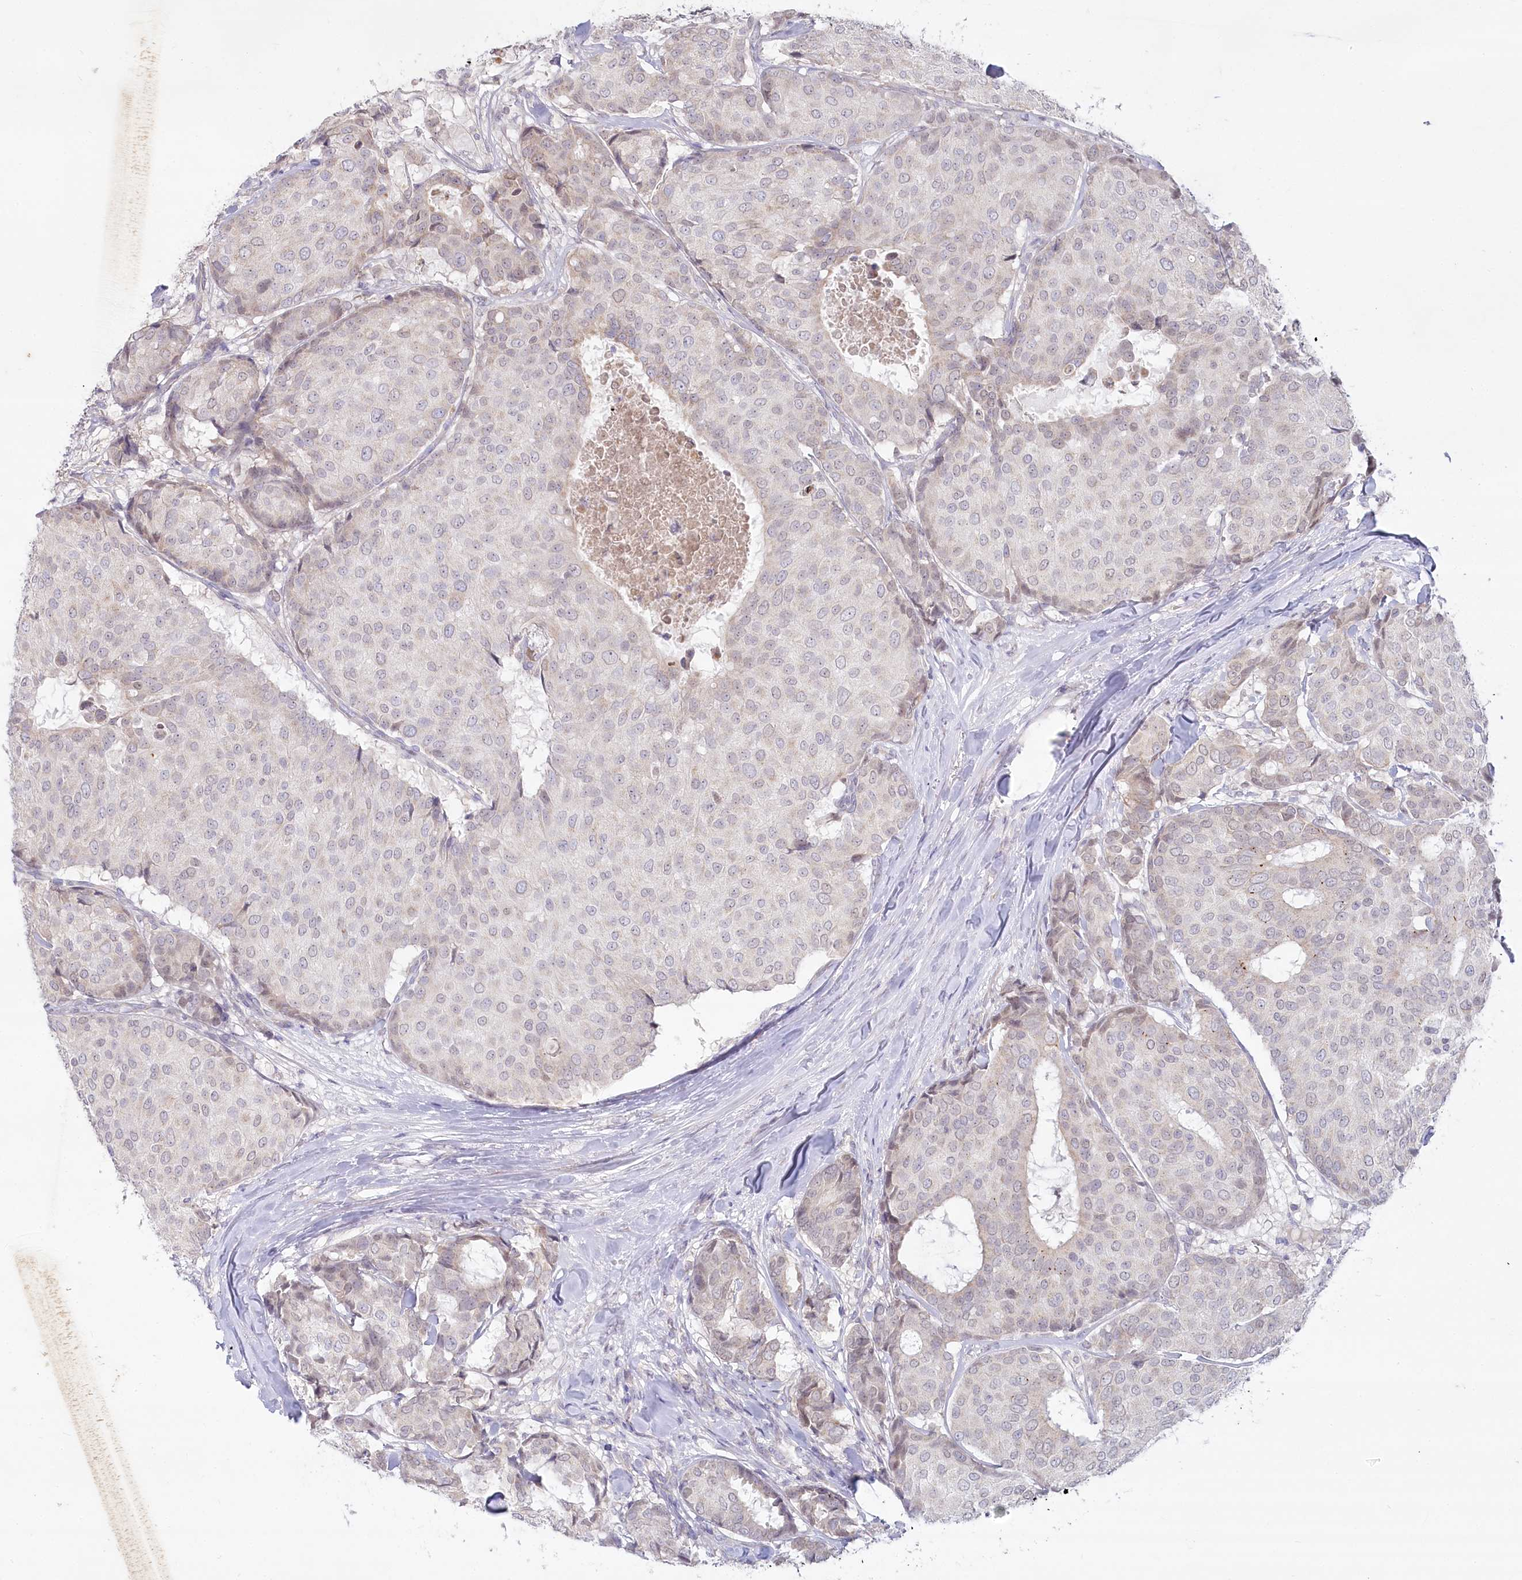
{"staining": {"intensity": "negative", "quantity": "none", "location": "none"}, "tissue": "breast cancer", "cell_type": "Tumor cells", "image_type": "cancer", "snomed": [{"axis": "morphology", "description": "Duct carcinoma"}, {"axis": "topography", "description": "Breast"}], "caption": "An immunohistochemistry (IHC) image of breast cancer (infiltrating ductal carcinoma) is shown. There is no staining in tumor cells of breast cancer (infiltrating ductal carcinoma).", "gene": "ABITRAM", "patient": {"sex": "female", "age": 75}}